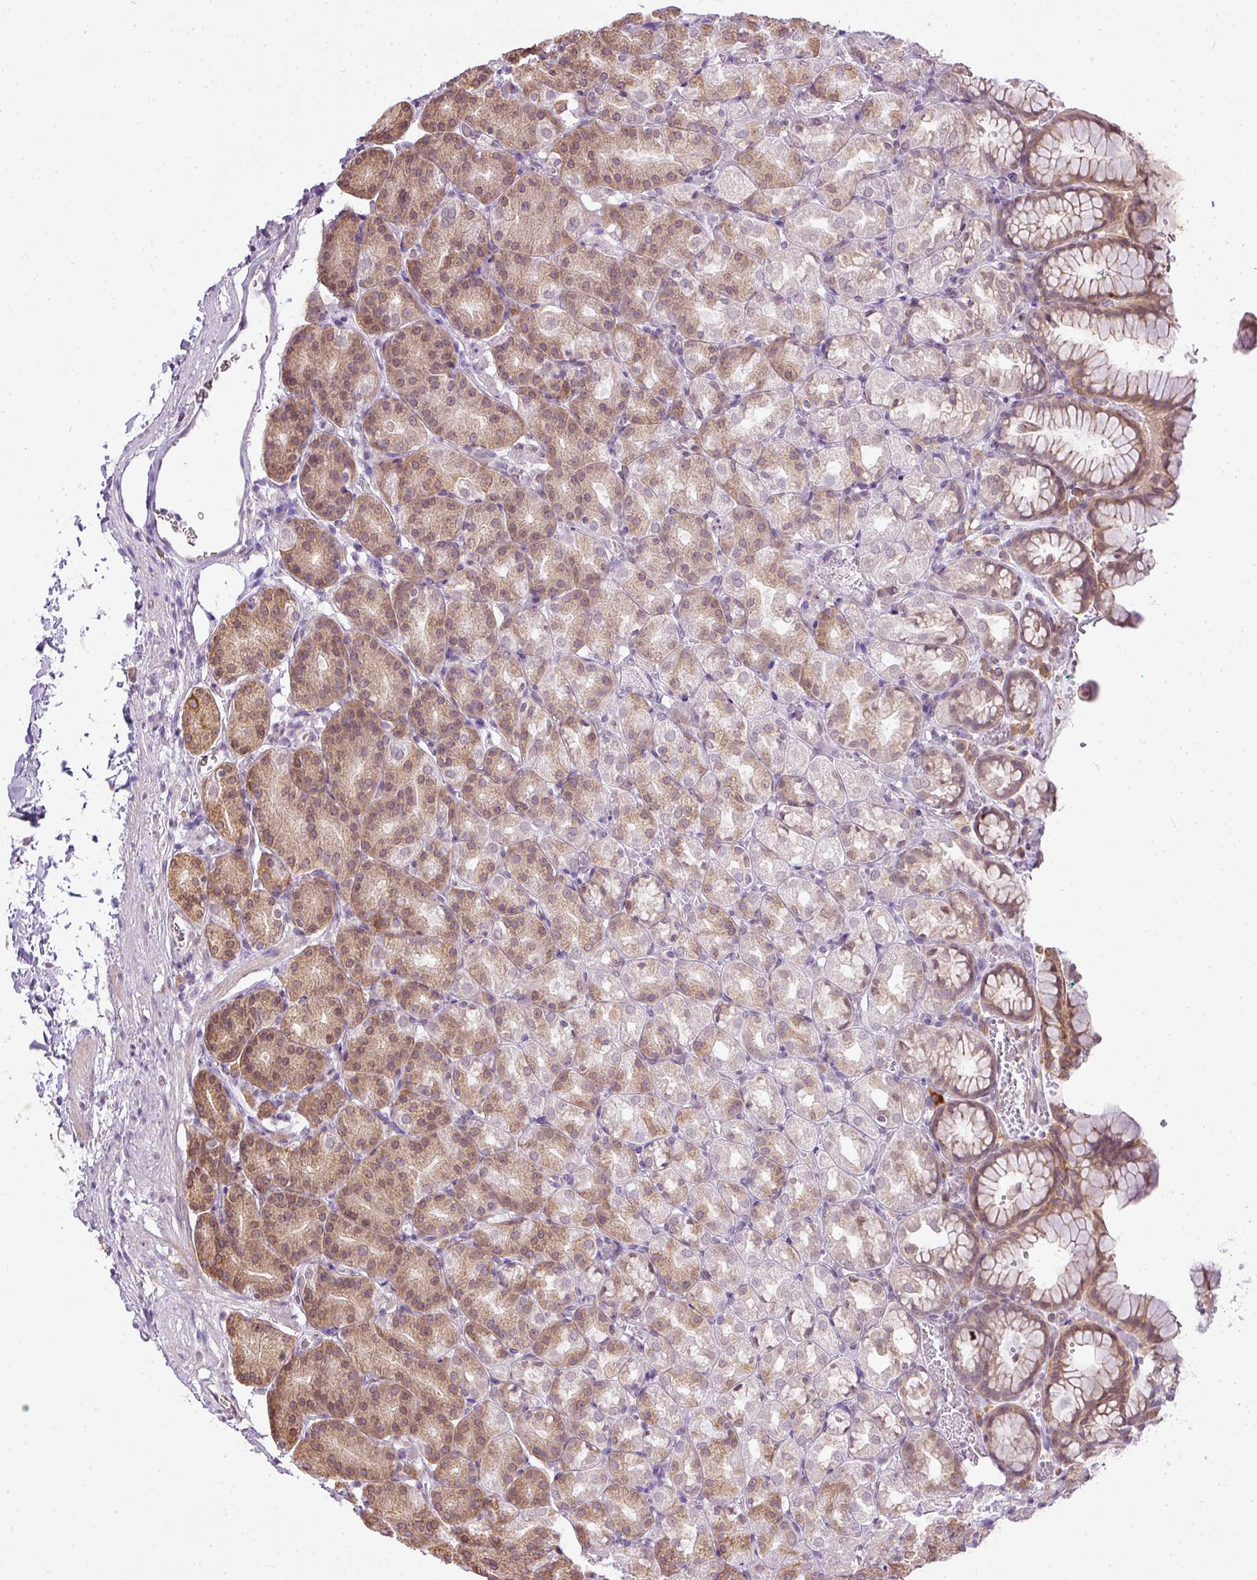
{"staining": {"intensity": "moderate", "quantity": "25%-75%", "location": "cytoplasmic/membranous,nuclear"}, "tissue": "stomach", "cell_type": "Glandular cells", "image_type": "normal", "snomed": [{"axis": "morphology", "description": "Normal tissue, NOS"}, {"axis": "topography", "description": "Stomach, upper"}], "caption": "Protein expression analysis of unremarkable human stomach reveals moderate cytoplasmic/membranous,nuclear positivity in approximately 25%-75% of glandular cells. (DAB IHC, brown staining for protein, blue staining for nuclei).", "gene": "COX18", "patient": {"sex": "female", "age": 81}}